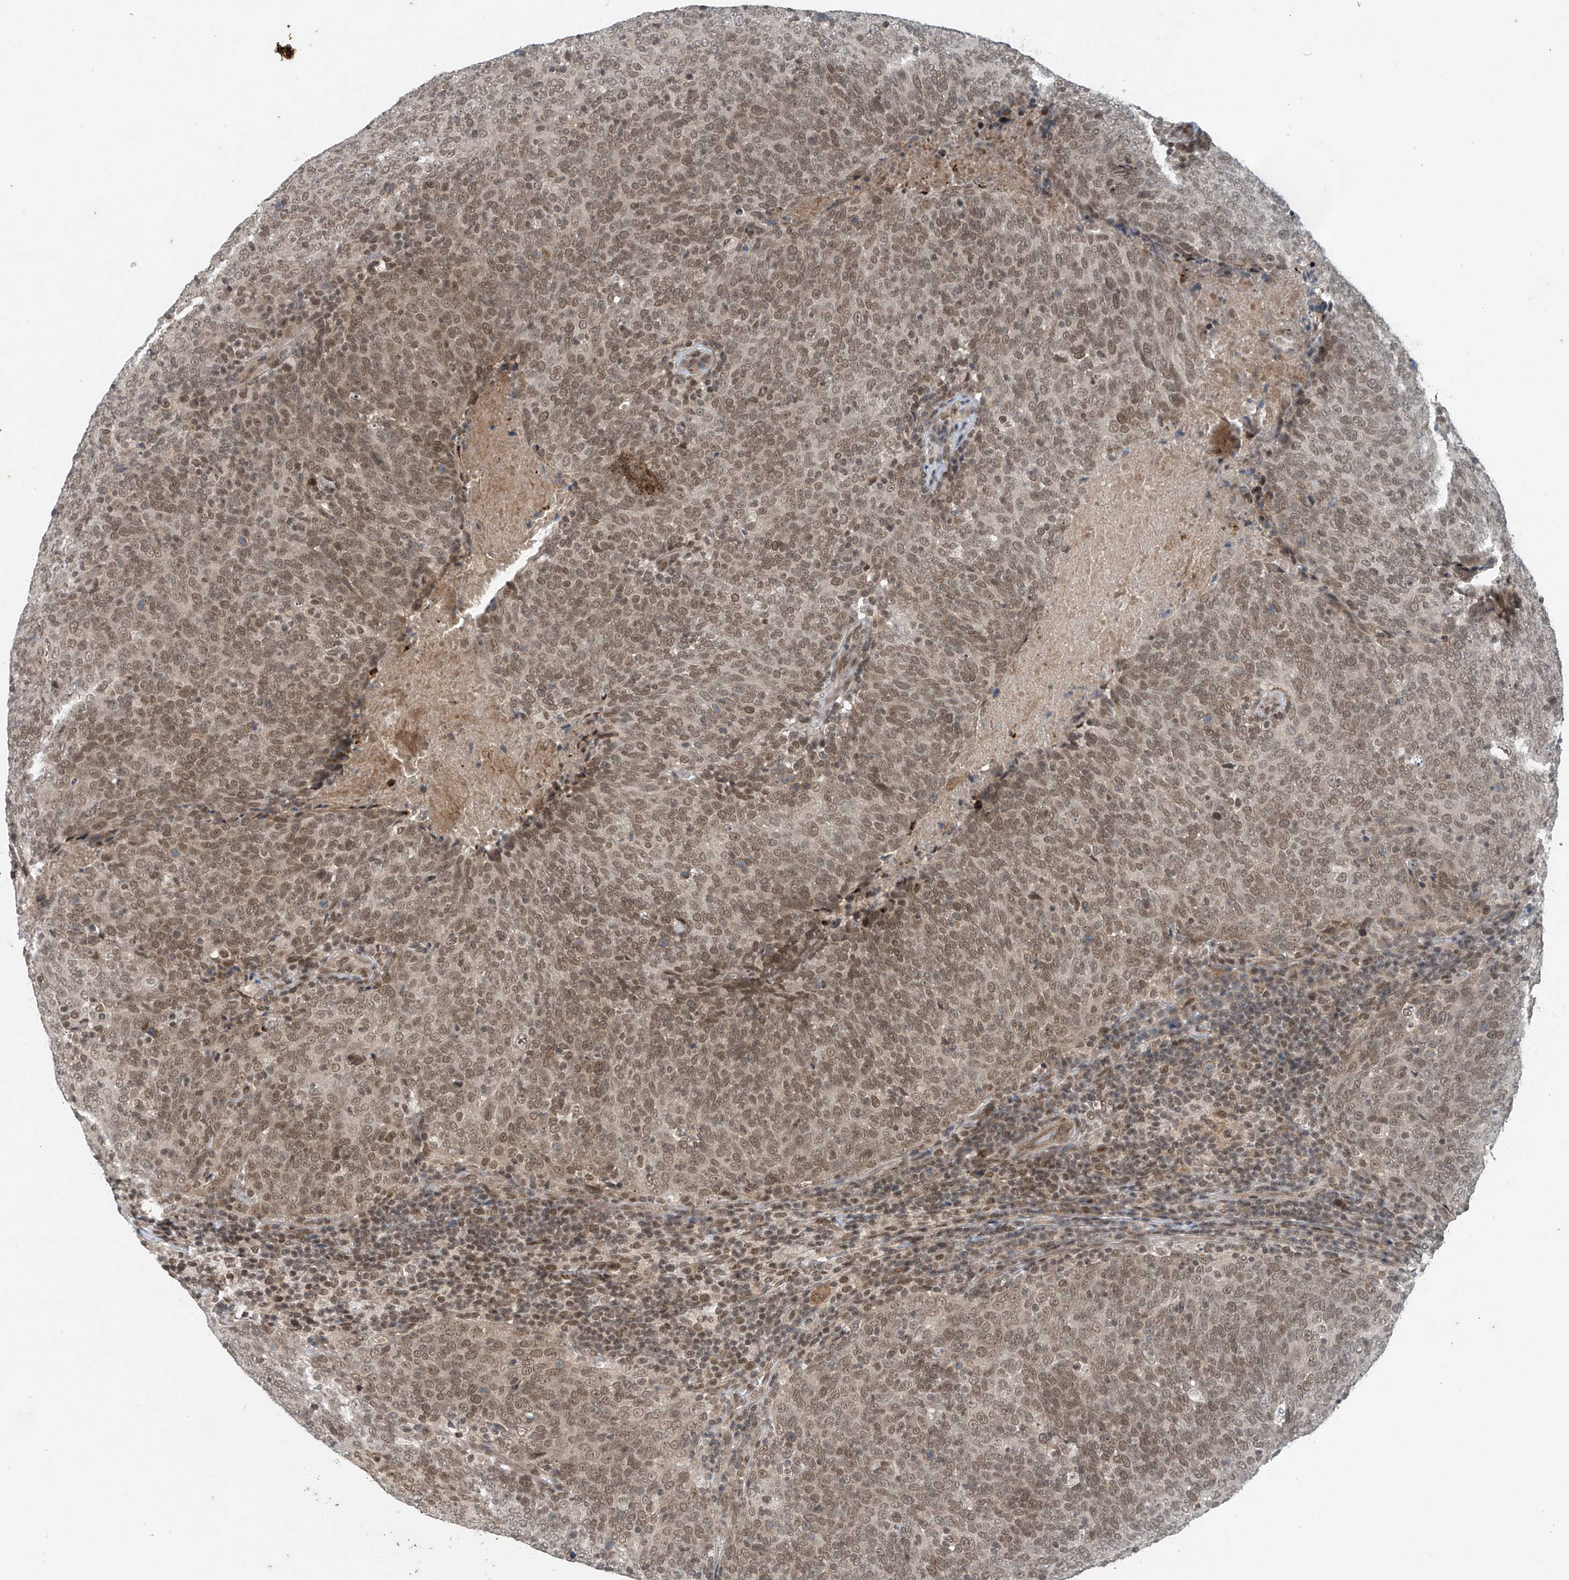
{"staining": {"intensity": "moderate", "quantity": ">75%", "location": "nuclear"}, "tissue": "head and neck cancer", "cell_type": "Tumor cells", "image_type": "cancer", "snomed": [{"axis": "morphology", "description": "Squamous cell carcinoma, NOS"}, {"axis": "morphology", "description": "Squamous cell carcinoma, metastatic, NOS"}, {"axis": "topography", "description": "Lymph node"}, {"axis": "topography", "description": "Head-Neck"}], "caption": "Tumor cells exhibit moderate nuclear staining in approximately >75% of cells in head and neck squamous cell carcinoma. Nuclei are stained in blue.", "gene": "TAF8", "patient": {"sex": "male", "age": 62}}